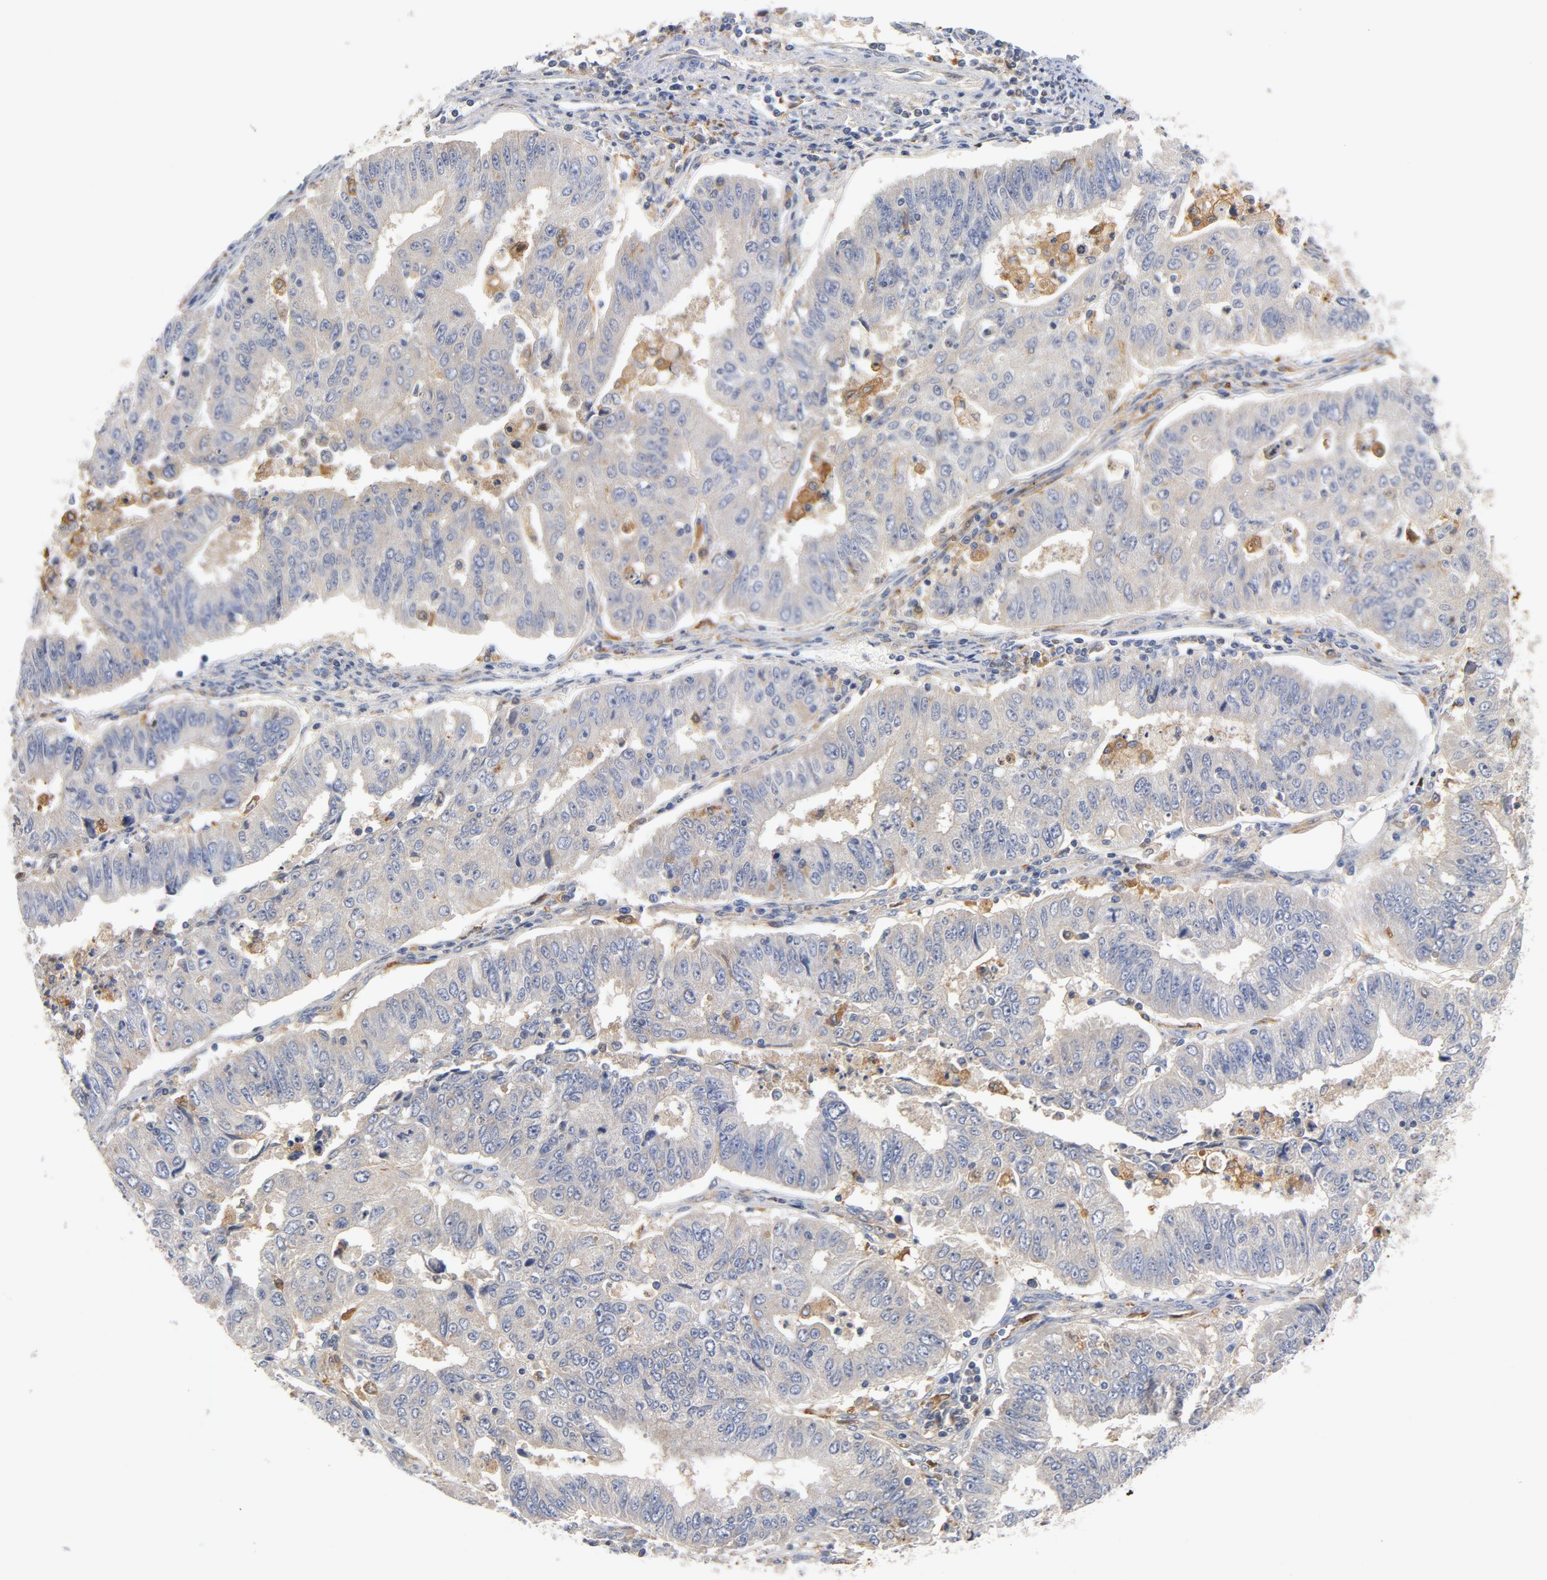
{"staining": {"intensity": "weak", "quantity": ">75%", "location": "cytoplasmic/membranous"}, "tissue": "endometrial cancer", "cell_type": "Tumor cells", "image_type": "cancer", "snomed": [{"axis": "morphology", "description": "Adenocarcinoma, NOS"}, {"axis": "topography", "description": "Endometrium"}], "caption": "IHC (DAB (3,3'-diaminobenzidine)) staining of human endometrial cancer (adenocarcinoma) demonstrates weak cytoplasmic/membranous protein positivity in approximately >75% of tumor cells.", "gene": "RAPGEF4", "patient": {"sex": "female", "age": 42}}